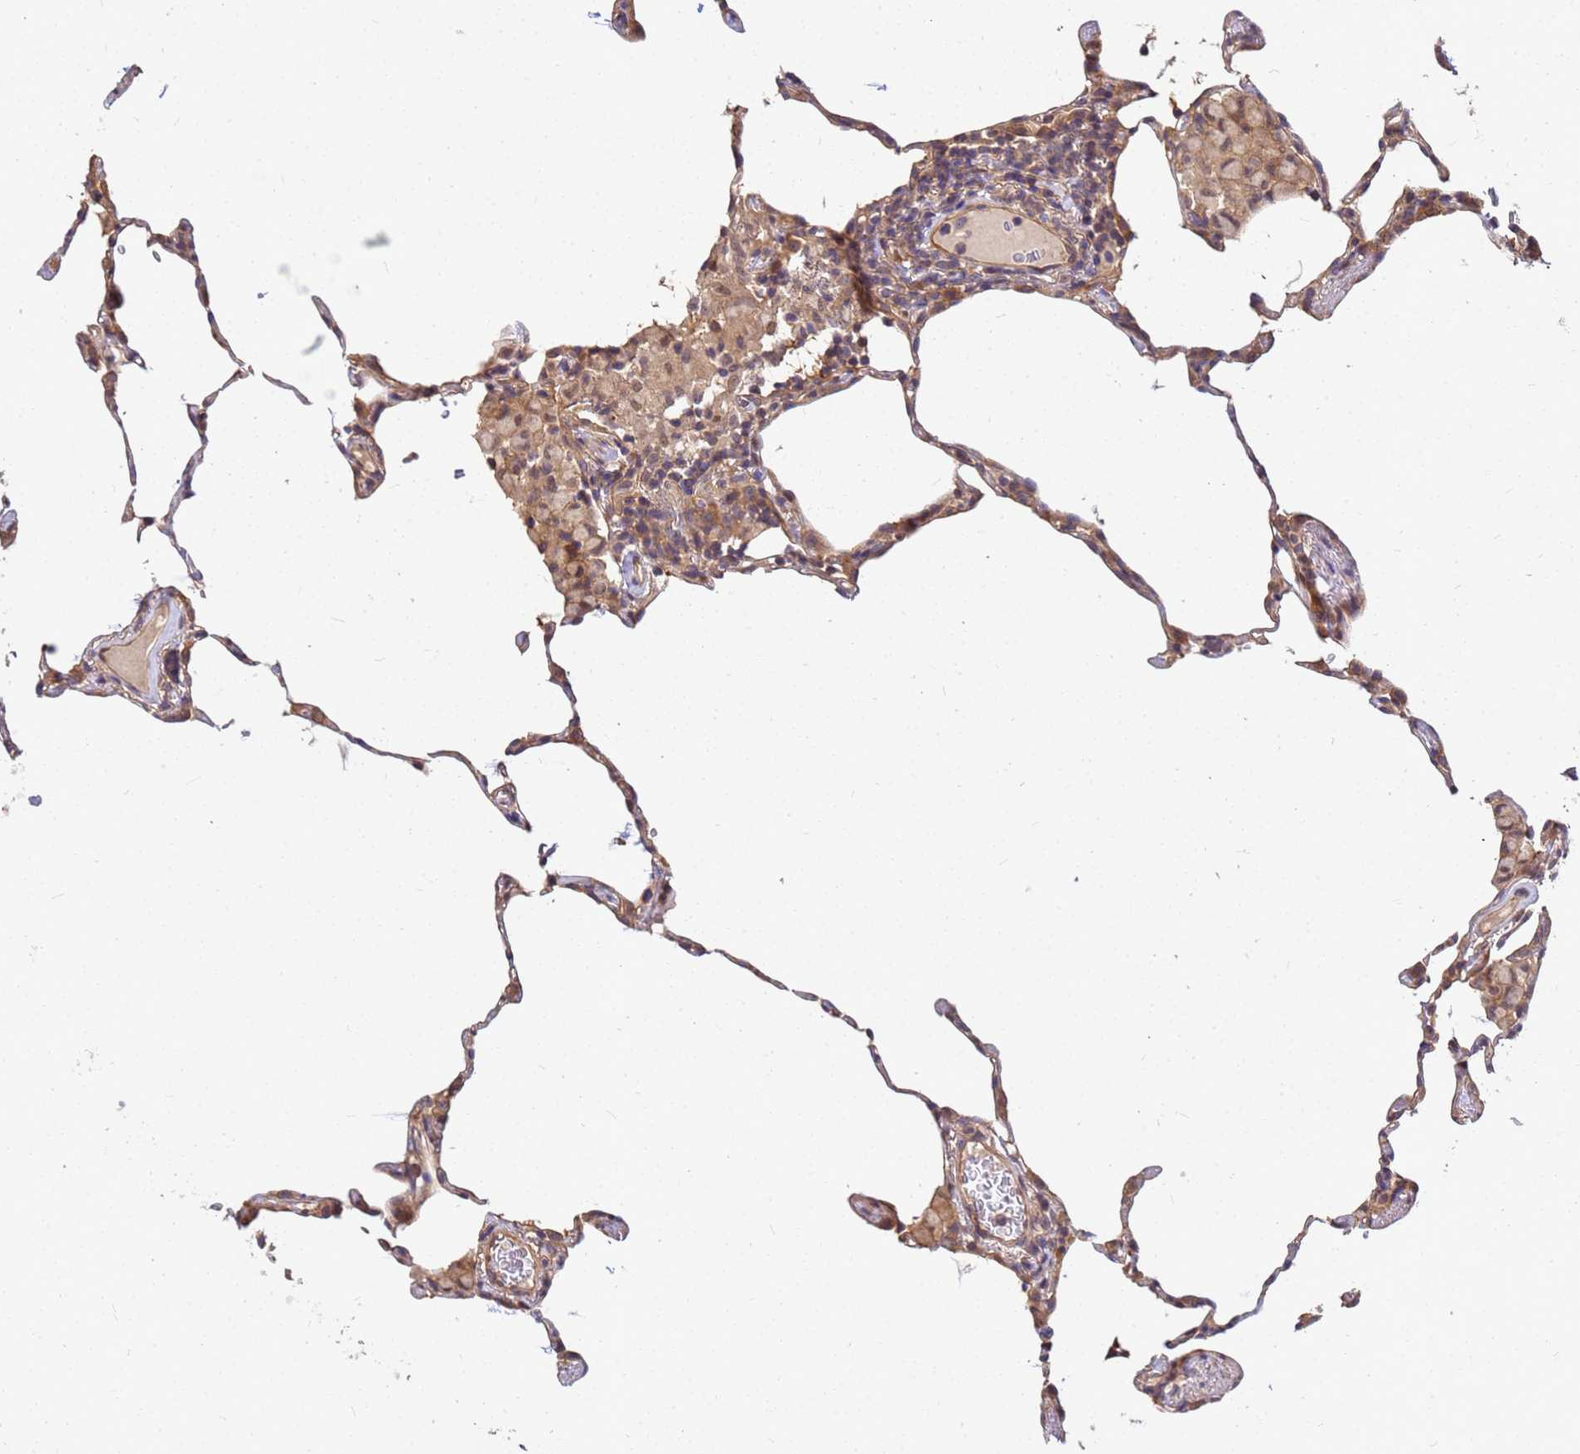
{"staining": {"intensity": "moderate", "quantity": "<25%", "location": "cytoplasmic/membranous"}, "tissue": "lung", "cell_type": "Alveolar cells", "image_type": "normal", "snomed": [{"axis": "morphology", "description": "Normal tissue, NOS"}, {"axis": "topography", "description": "Lung"}], "caption": "Immunohistochemistry (IHC) of normal human lung demonstrates low levels of moderate cytoplasmic/membranous staining in approximately <25% of alveolar cells. Immunohistochemistry stains the protein in brown and the nuclei are stained blue.", "gene": "DUS4L", "patient": {"sex": "female", "age": 57}}